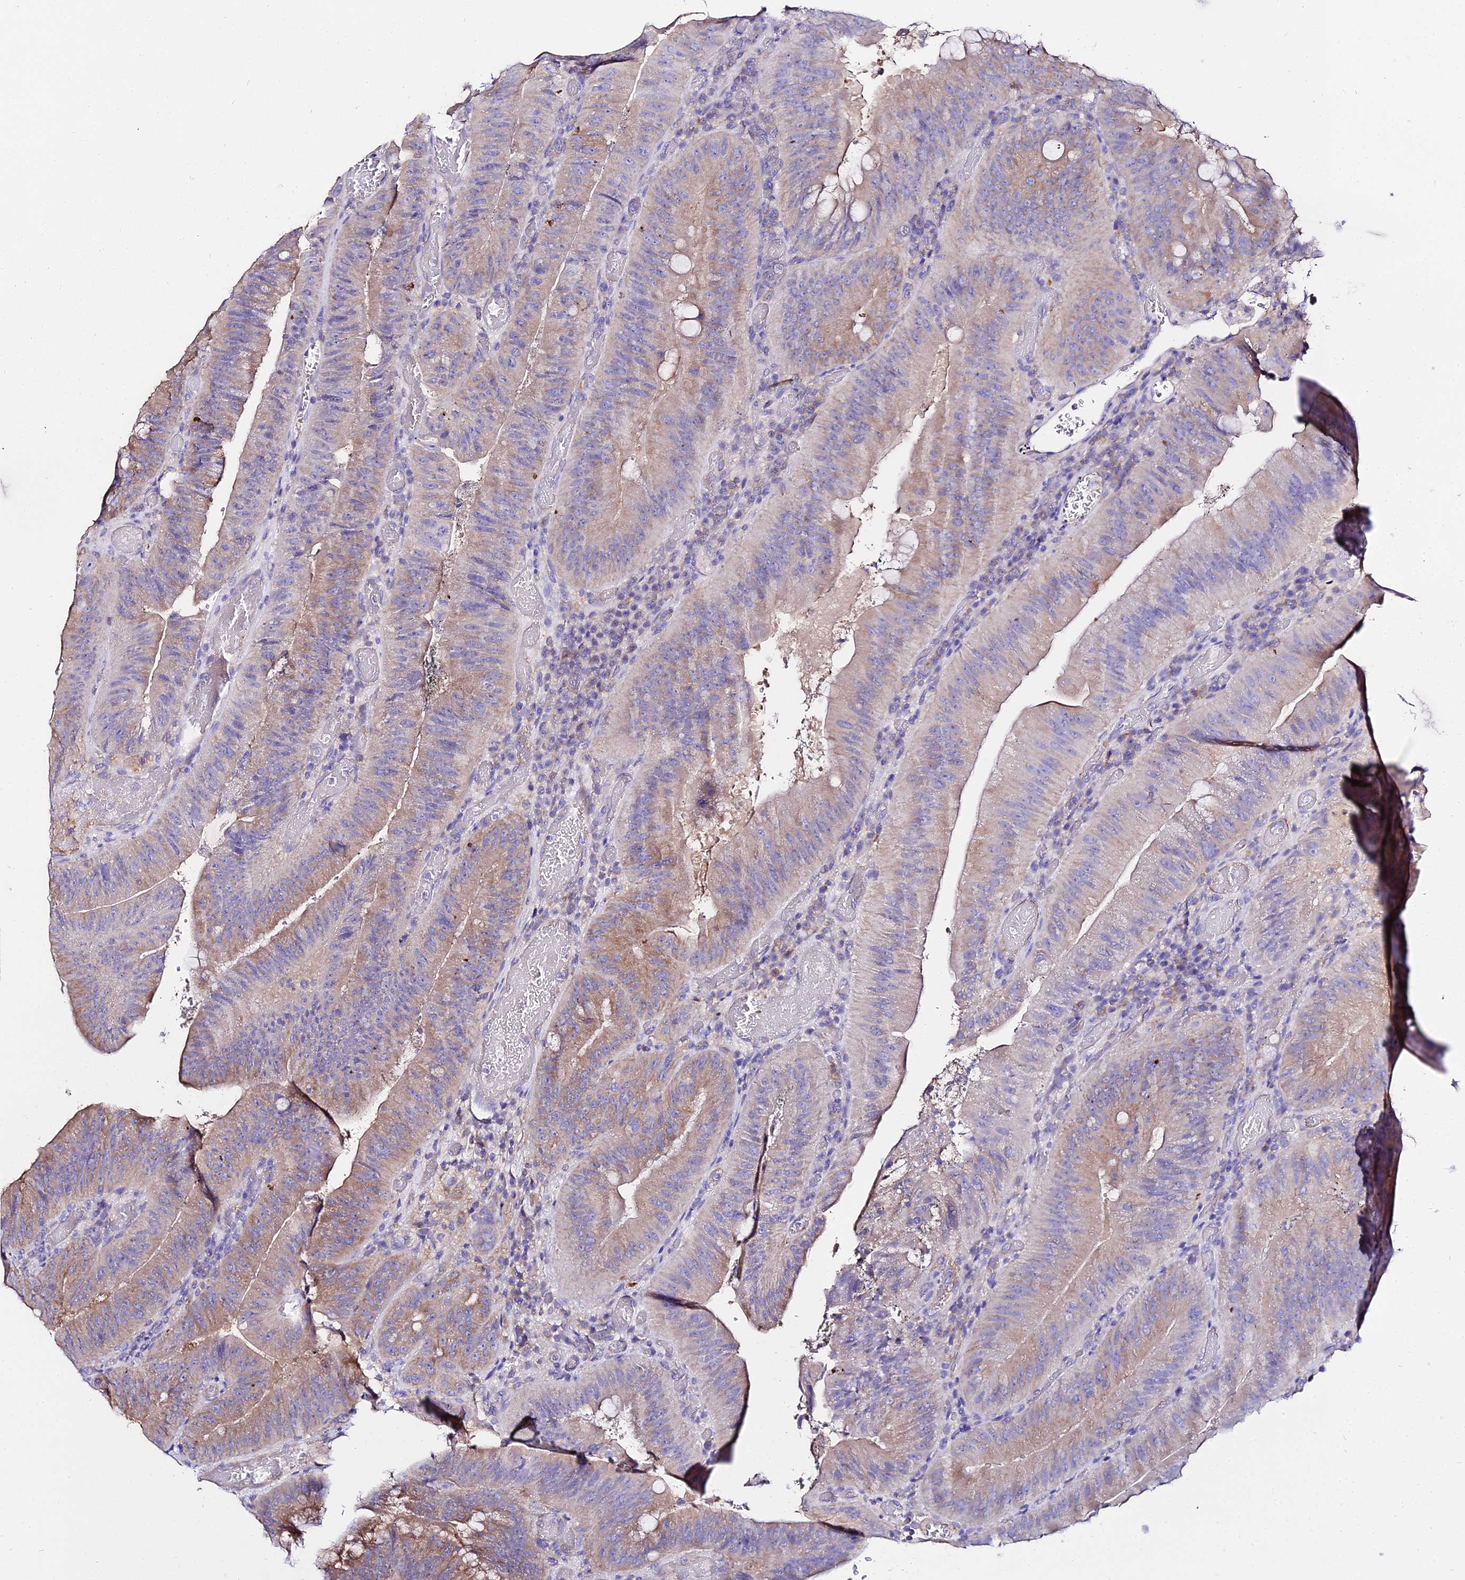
{"staining": {"intensity": "moderate", "quantity": "25%-75%", "location": "cytoplasmic/membranous"}, "tissue": "colorectal cancer", "cell_type": "Tumor cells", "image_type": "cancer", "snomed": [{"axis": "morphology", "description": "Adenocarcinoma, NOS"}, {"axis": "topography", "description": "Colon"}], "caption": "IHC image of colorectal adenocarcinoma stained for a protein (brown), which demonstrates medium levels of moderate cytoplasmic/membranous positivity in about 25%-75% of tumor cells.", "gene": "TUBA3D", "patient": {"sex": "female", "age": 43}}